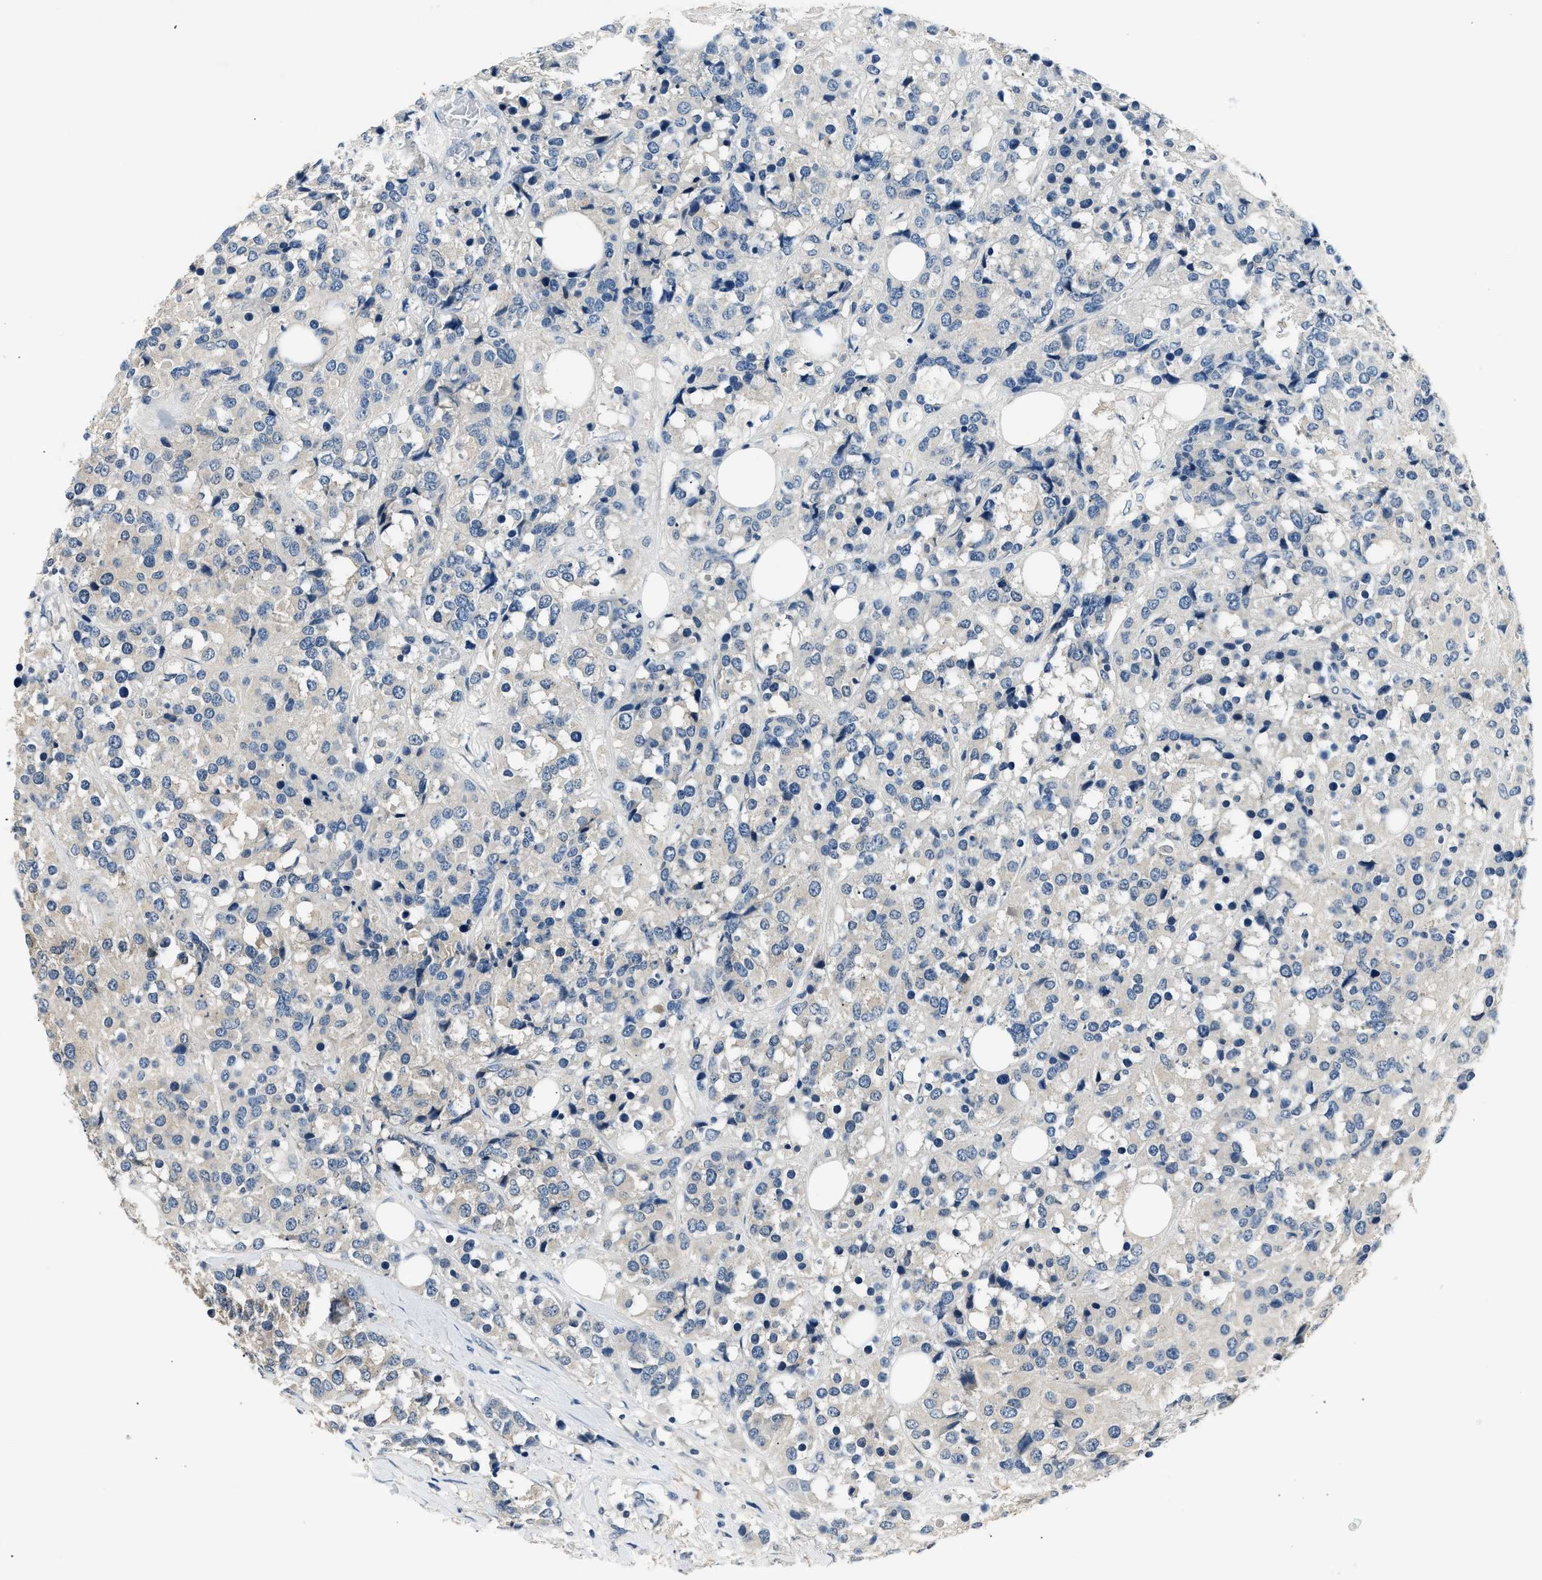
{"staining": {"intensity": "weak", "quantity": "<25%", "location": "cytoplasmic/membranous"}, "tissue": "breast cancer", "cell_type": "Tumor cells", "image_type": "cancer", "snomed": [{"axis": "morphology", "description": "Lobular carcinoma"}, {"axis": "topography", "description": "Breast"}], "caption": "The micrograph exhibits no staining of tumor cells in breast cancer (lobular carcinoma).", "gene": "INHA", "patient": {"sex": "female", "age": 59}}